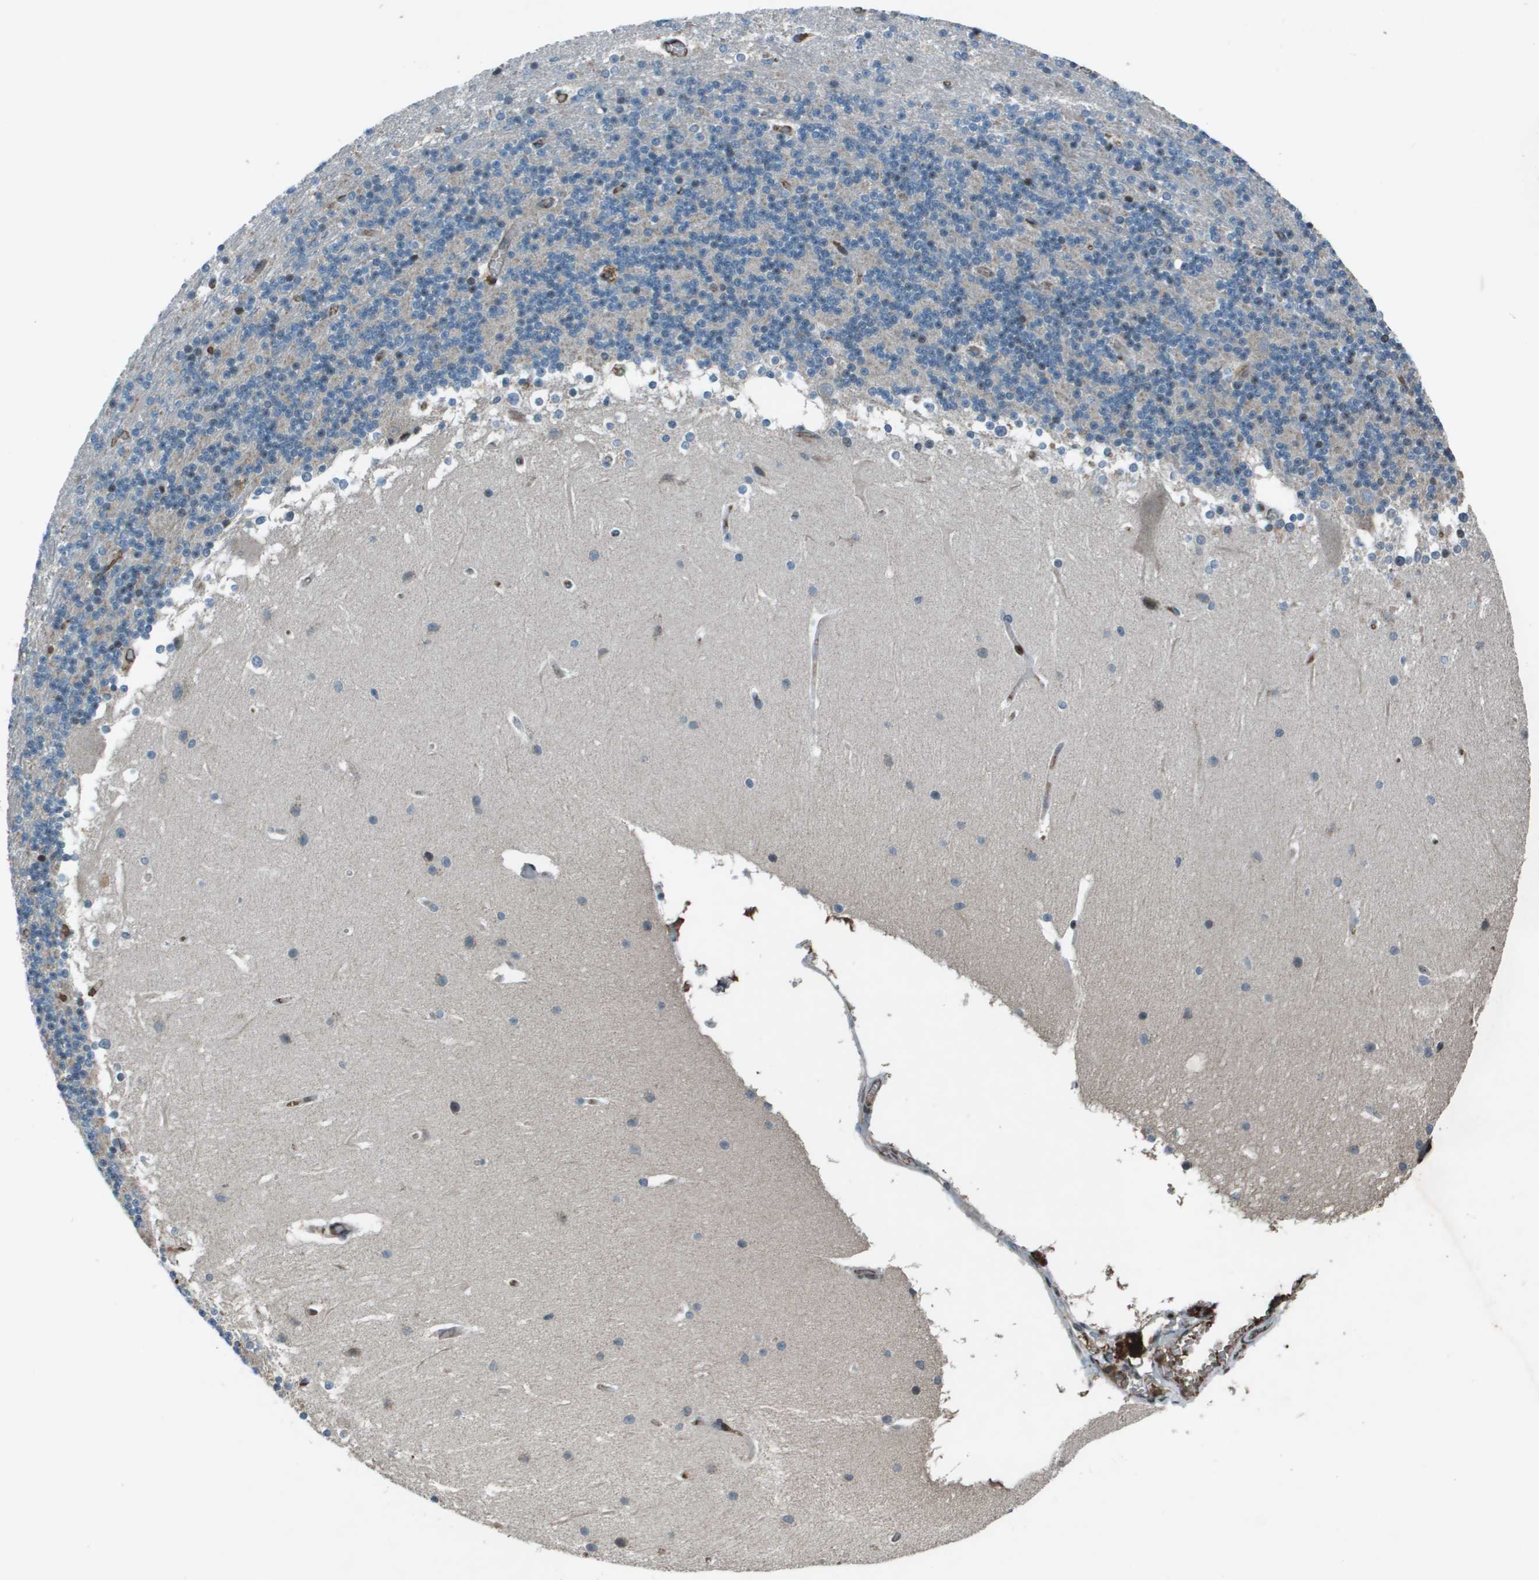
{"staining": {"intensity": "moderate", "quantity": "<25%", "location": "nuclear"}, "tissue": "cerebellum", "cell_type": "Cells in granular layer", "image_type": "normal", "snomed": [{"axis": "morphology", "description": "Normal tissue, NOS"}, {"axis": "topography", "description": "Cerebellum"}], "caption": "Protein staining exhibits moderate nuclear positivity in about <25% of cells in granular layer in normal cerebellum.", "gene": "CXCL12", "patient": {"sex": "female", "age": 19}}